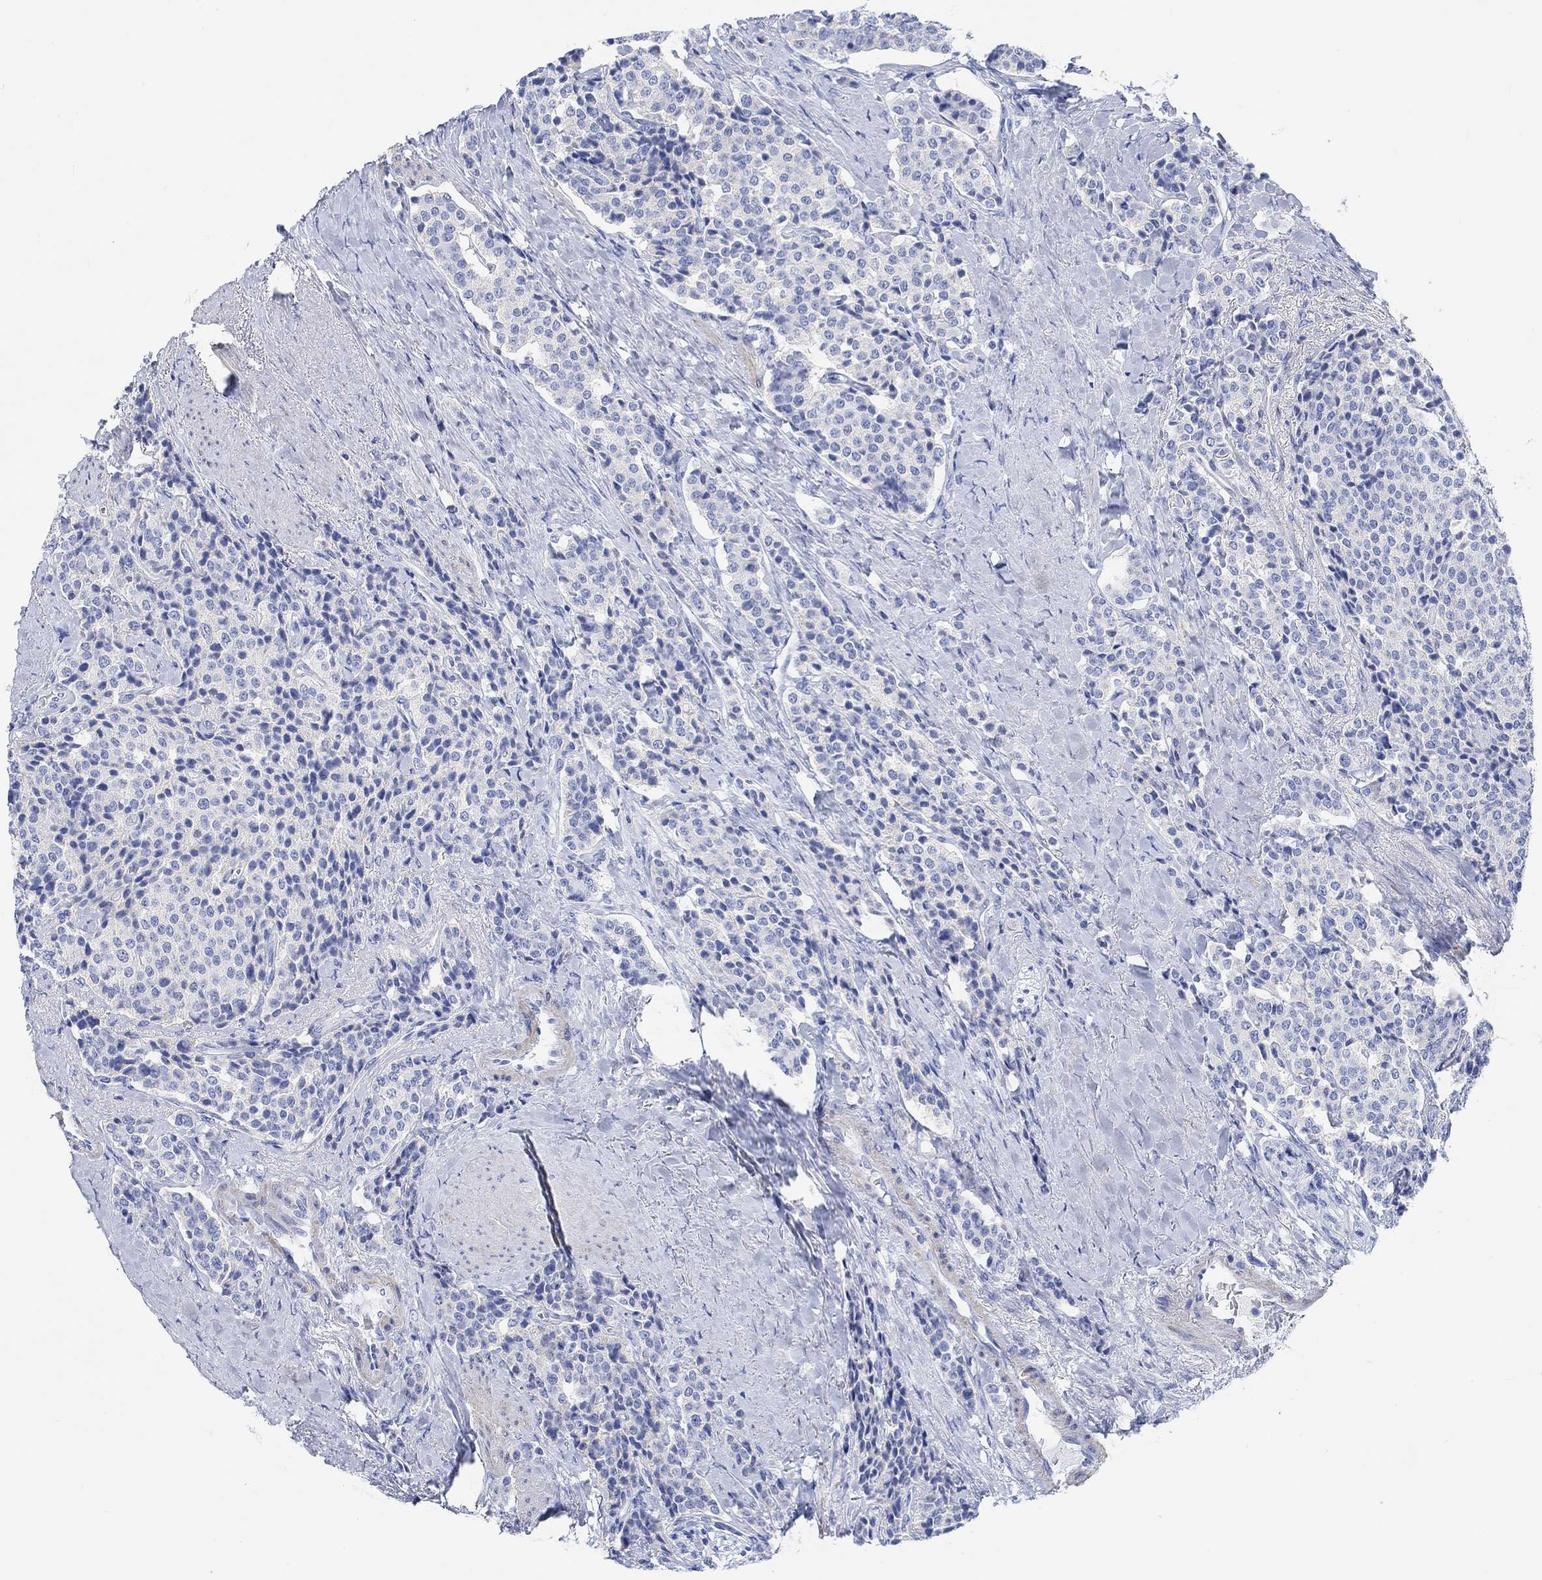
{"staining": {"intensity": "negative", "quantity": "none", "location": "none"}, "tissue": "carcinoid", "cell_type": "Tumor cells", "image_type": "cancer", "snomed": [{"axis": "morphology", "description": "Carcinoid, malignant, NOS"}, {"axis": "topography", "description": "Small intestine"}], "caption": "Immunohistochemistry image of carcinoid stained for a protein (brown), which displays no staining in tumor cells.", "gene": "ANKRD33", "patient": {"sex": "female", "age": 58}}